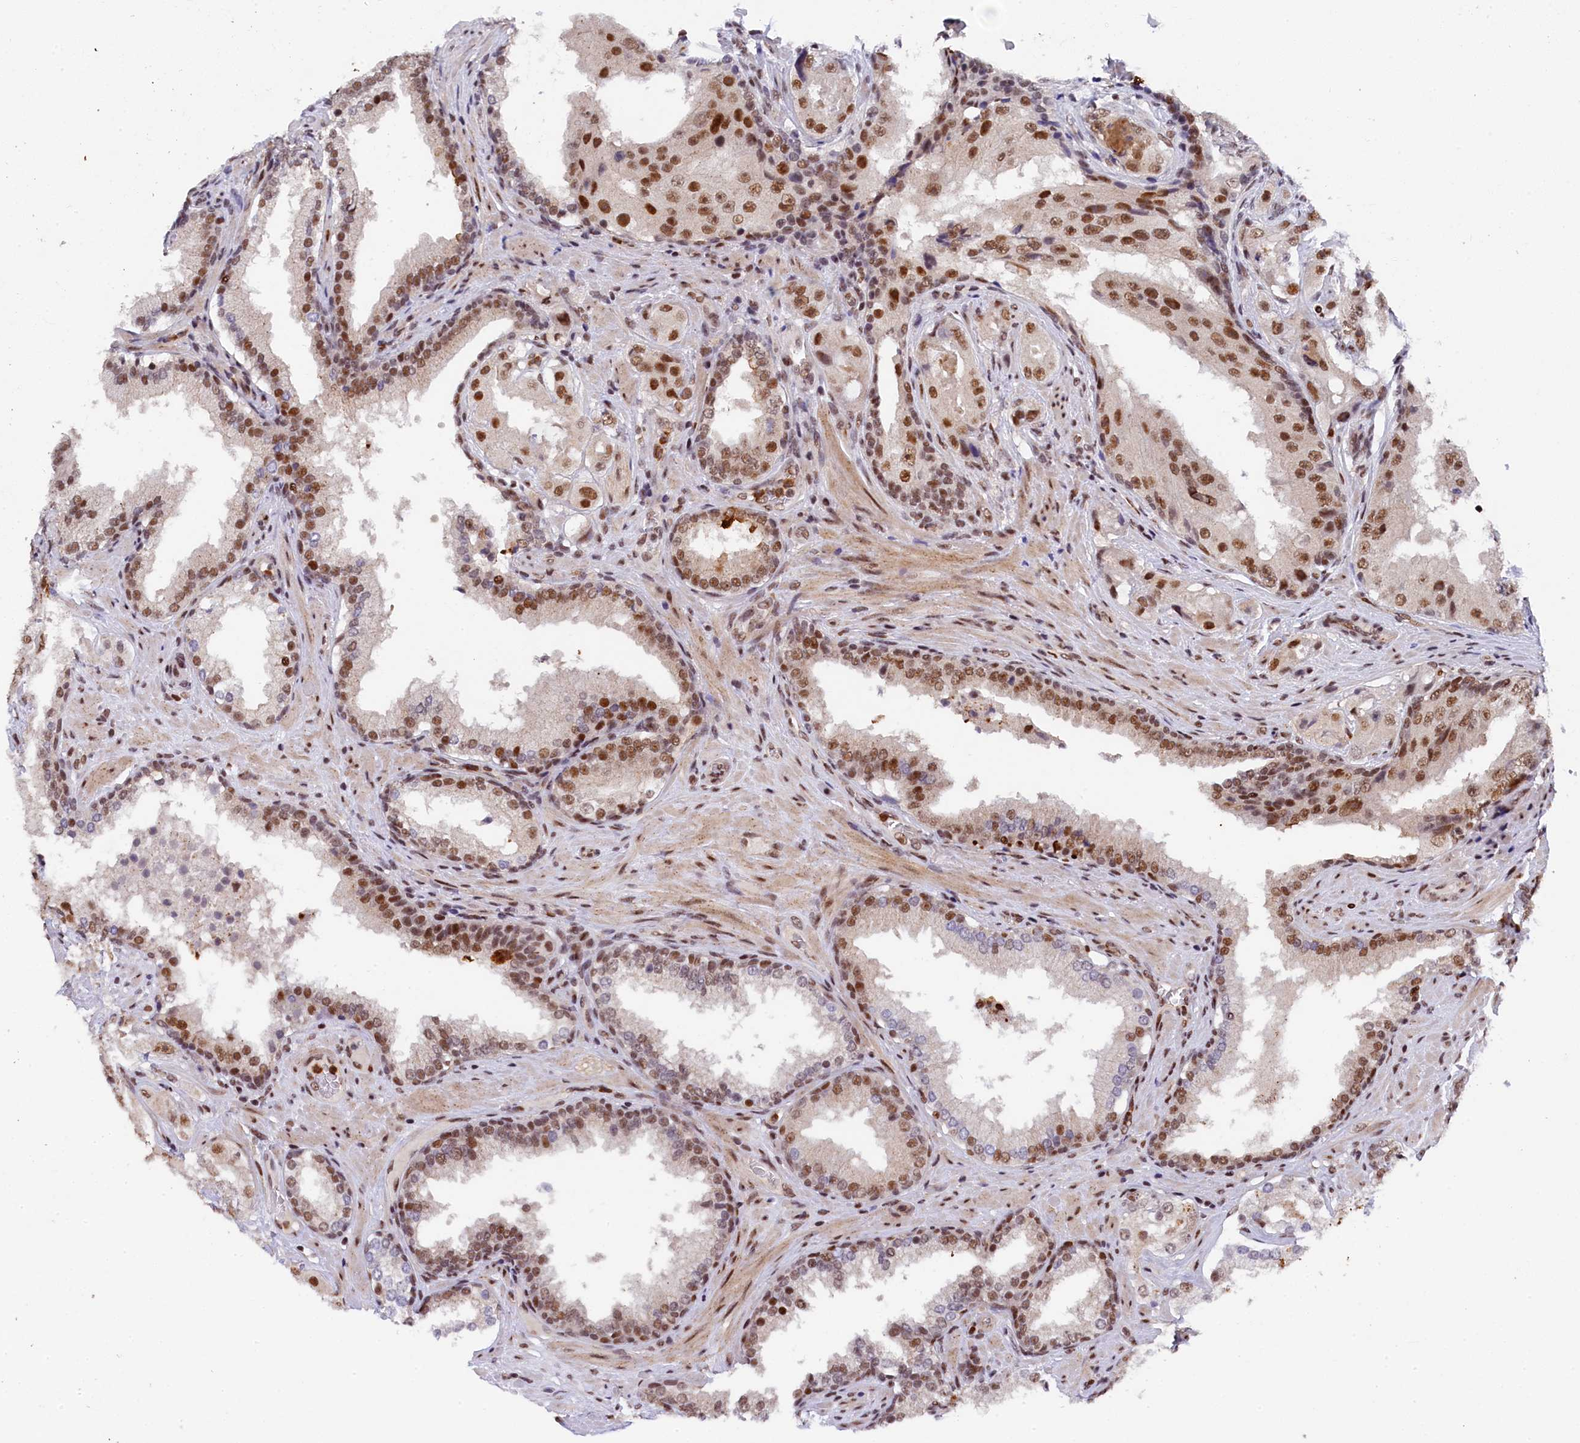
{"staining": {"intensity": "moderate", "quantity": ">75%", "location": "nuclear"}, "tissue": "prostate cancer", "cell_type": "Tumor cells", "image_type": "cancer", "snomed": [{"axis": "morphology", "description": "Adenocarcinoma, High grade"}, {"axis": "topography", "description": "Prostate"}], "caption": "This image reveals prostate cancer stained with immunohistochemistry (IHC) to label a protein in brown. The nuclear of tumor cells show moderate positivity for the protein. Nuclei are counter-stained blue.", "gene": "ADIG", "patient": {"sex": "male", "age": 73}}